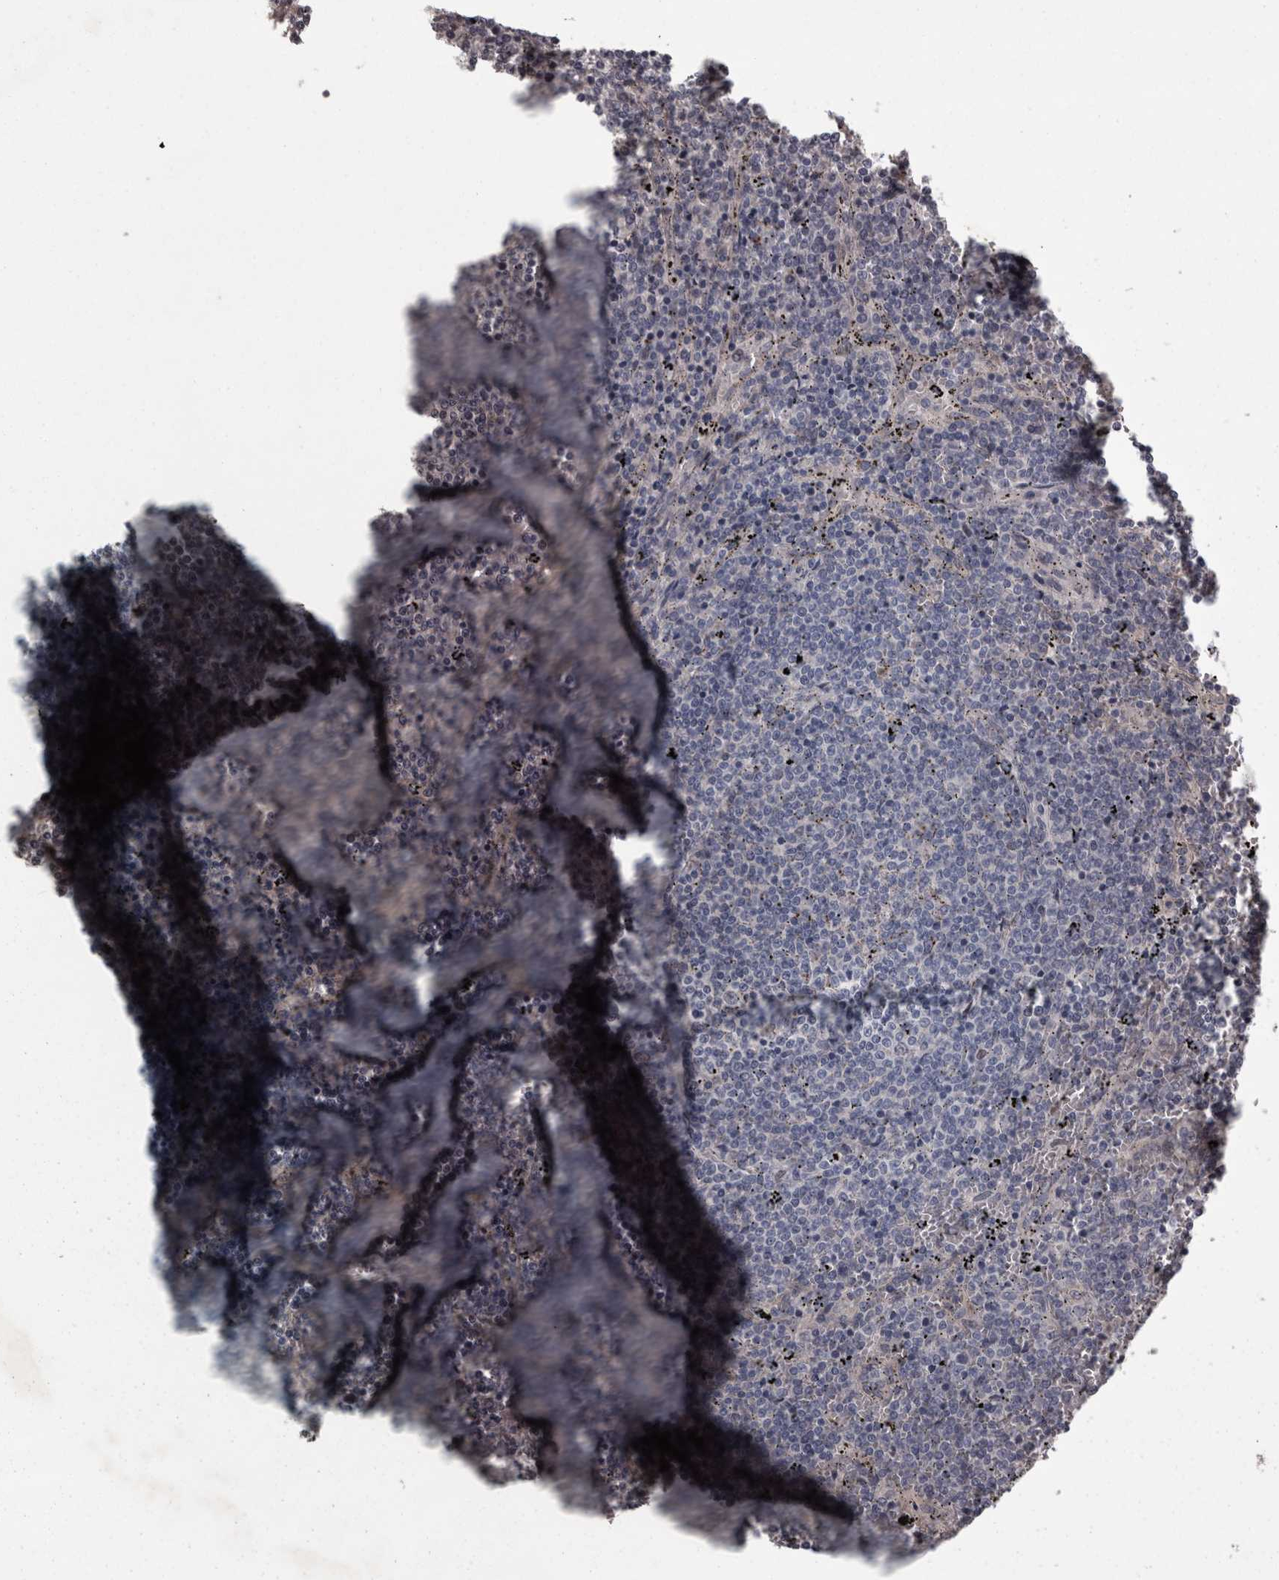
{"staining": {"intensity": "negative", "quantity": "none", "location": "none"}, "tissue": "lymphoma", "cell_type": "Tumor cells", "image_type": "cancer", "snomed": [{"axis": "morphology", "description": "Malignant lymphoma, non-Hodgkin's type, Low grade"}, {"axis": "topography", "description": "Spleen"}], "caption": "A histopathology image of lymphoma stained for a protein demonstrates no brown staining in tumor cells.", "gene": "PCDH17", "patient": {"sex": "female", "age": 50}}